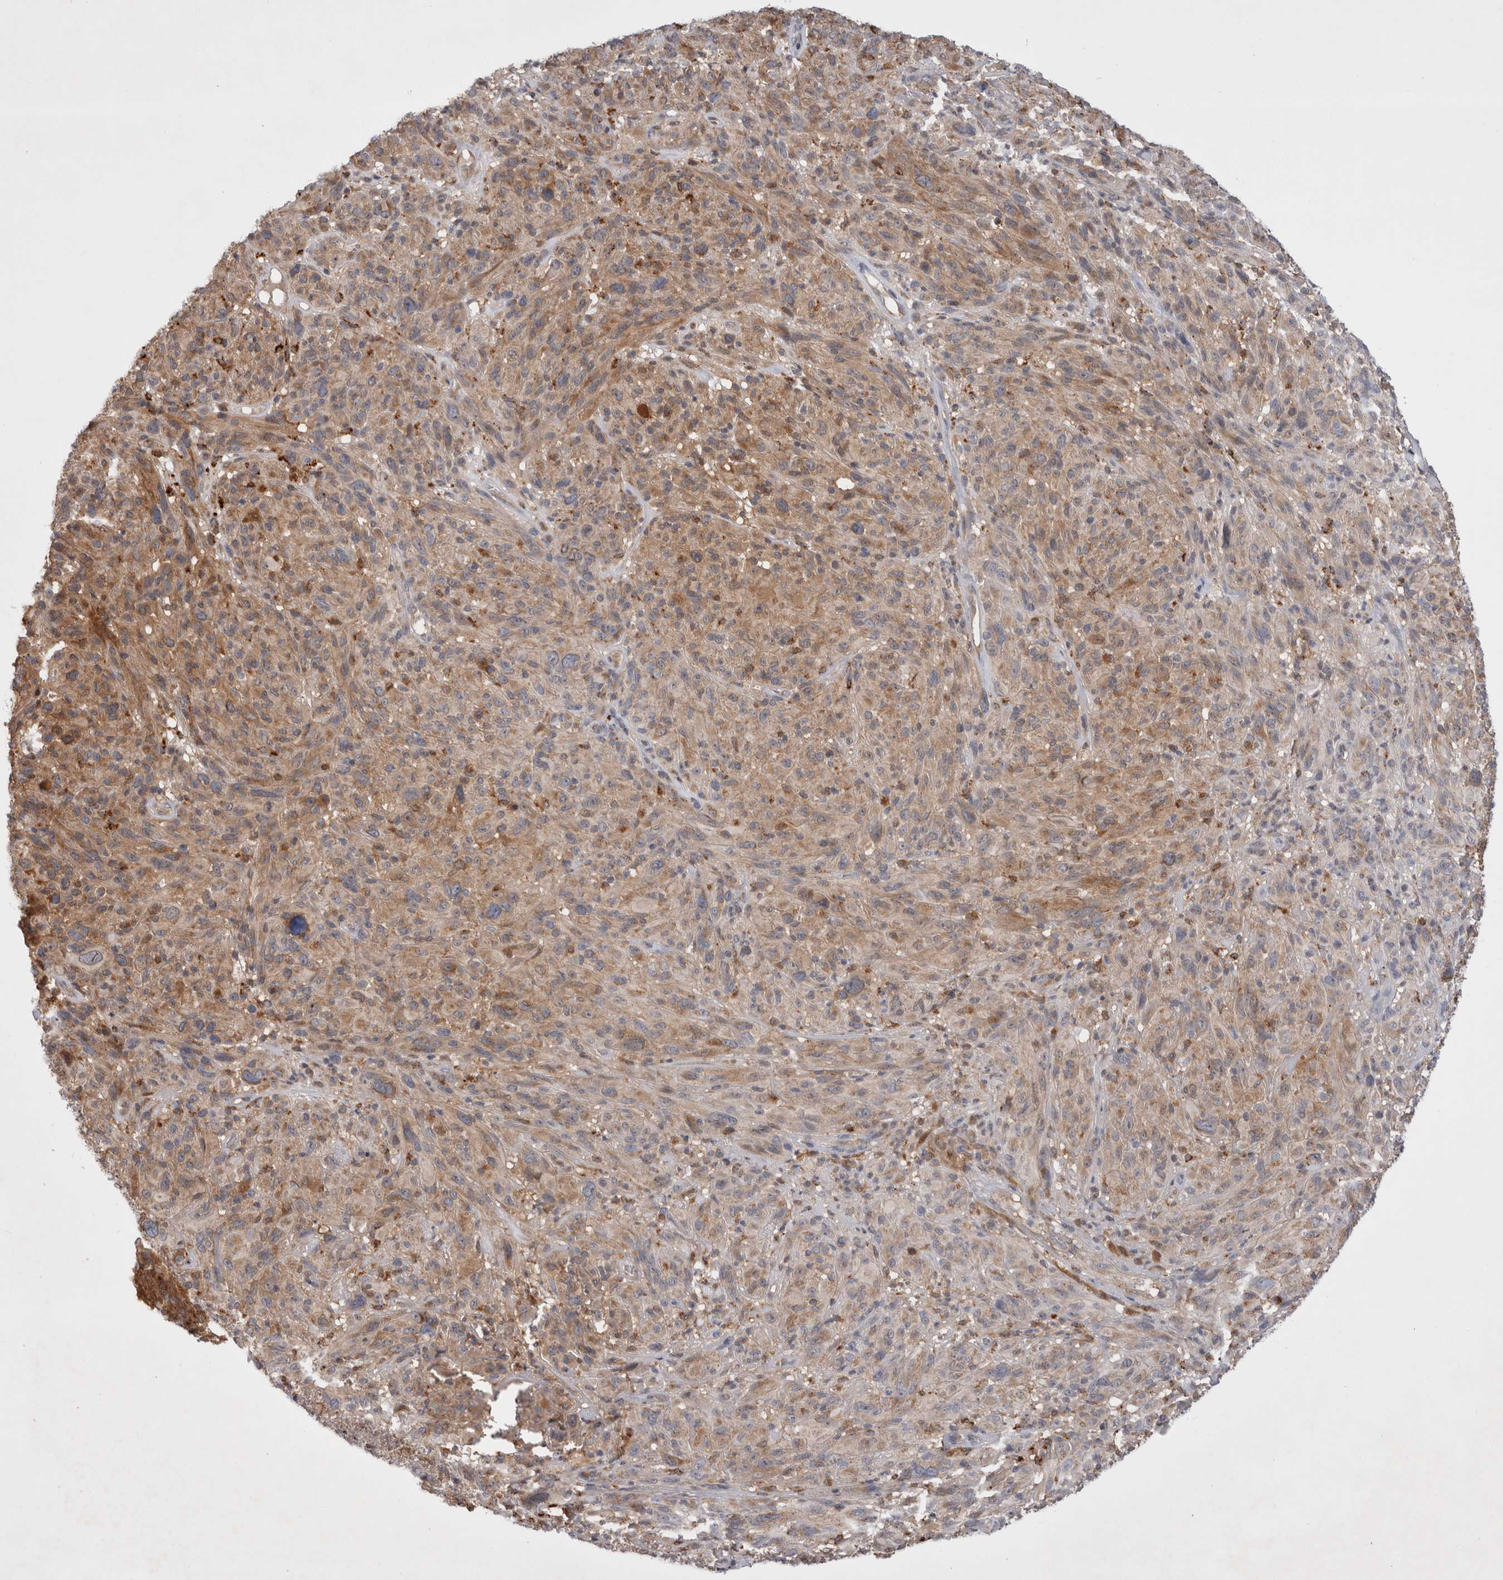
{"staining": {"intensity": "weak", "quantity": ">75%", "location": "cytoplasmic/membranous"}, "tissue": "melanoma", "cell_type": "Tumor cells", "image_type": "cancer", "snomed": [{"axis": "morphology", "description": "Malignant melanoma, NOS"}, {"axis": "topography", "description": "Skin of head"}], "caption": "A photomicrograph showing weak cytoplasmic/membranous expression in approximately >75% of tumor cells in malignant melanoma, as visualized by brown immunohistochemical staining.", "gene": "MRPL37", "patient": {"sex": "male", "age": 96}}